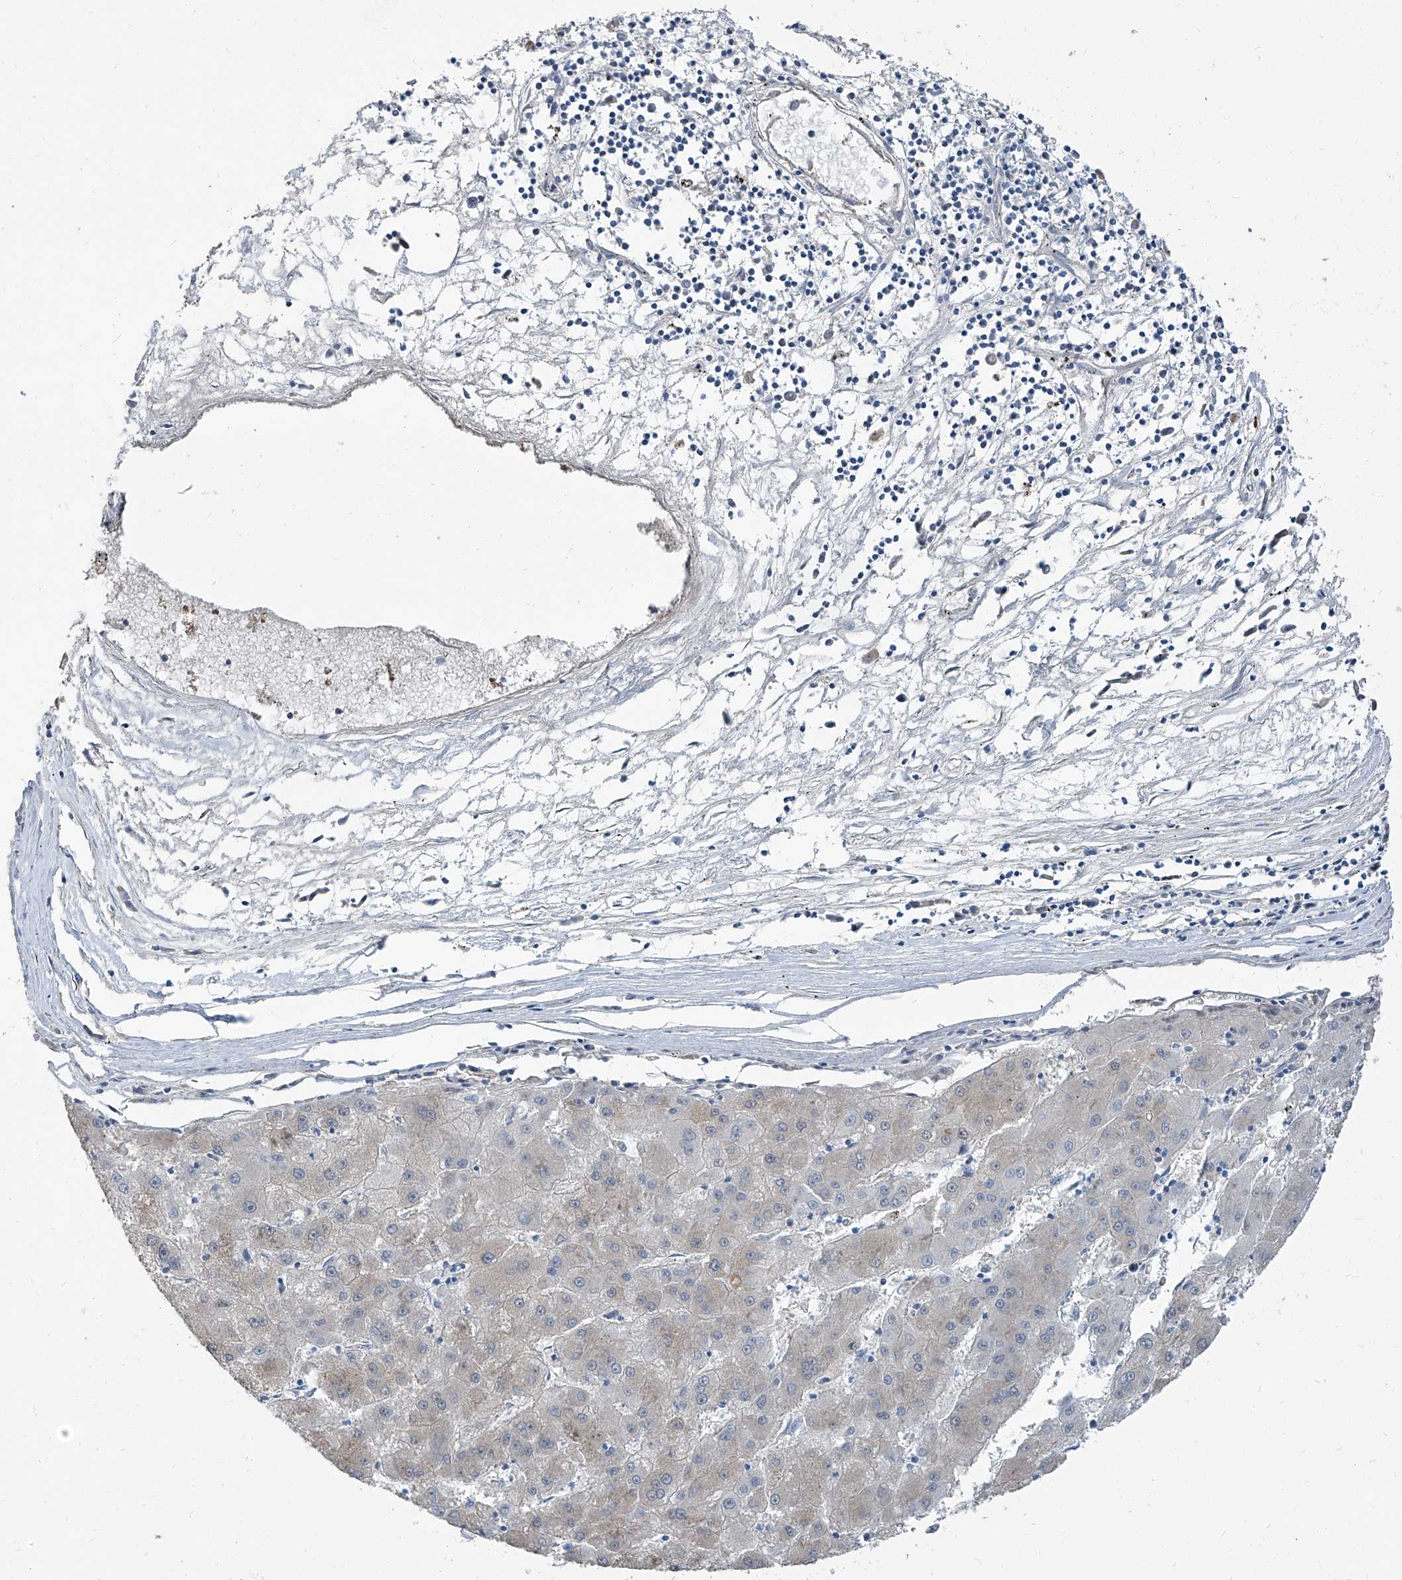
{"staining": {"intensity": "negative", "quantity": "none", "location": "none"}, "tissue": "liver cancer", "cell_type": "Tumor cells", "image_type": "cancer", "snomed": [{"axis": "morphology", "description": "Carcinoma, Hepatocellular, NOS"}, {"axis": "topography", "description": "Liver"}], "caption": "Photomicrograph shows no significant protein staining in tumor cells of hepatocellular carcinoma (liver).", "gene": "HOXA3", "patient": {"sex": "male", "age": 72}}